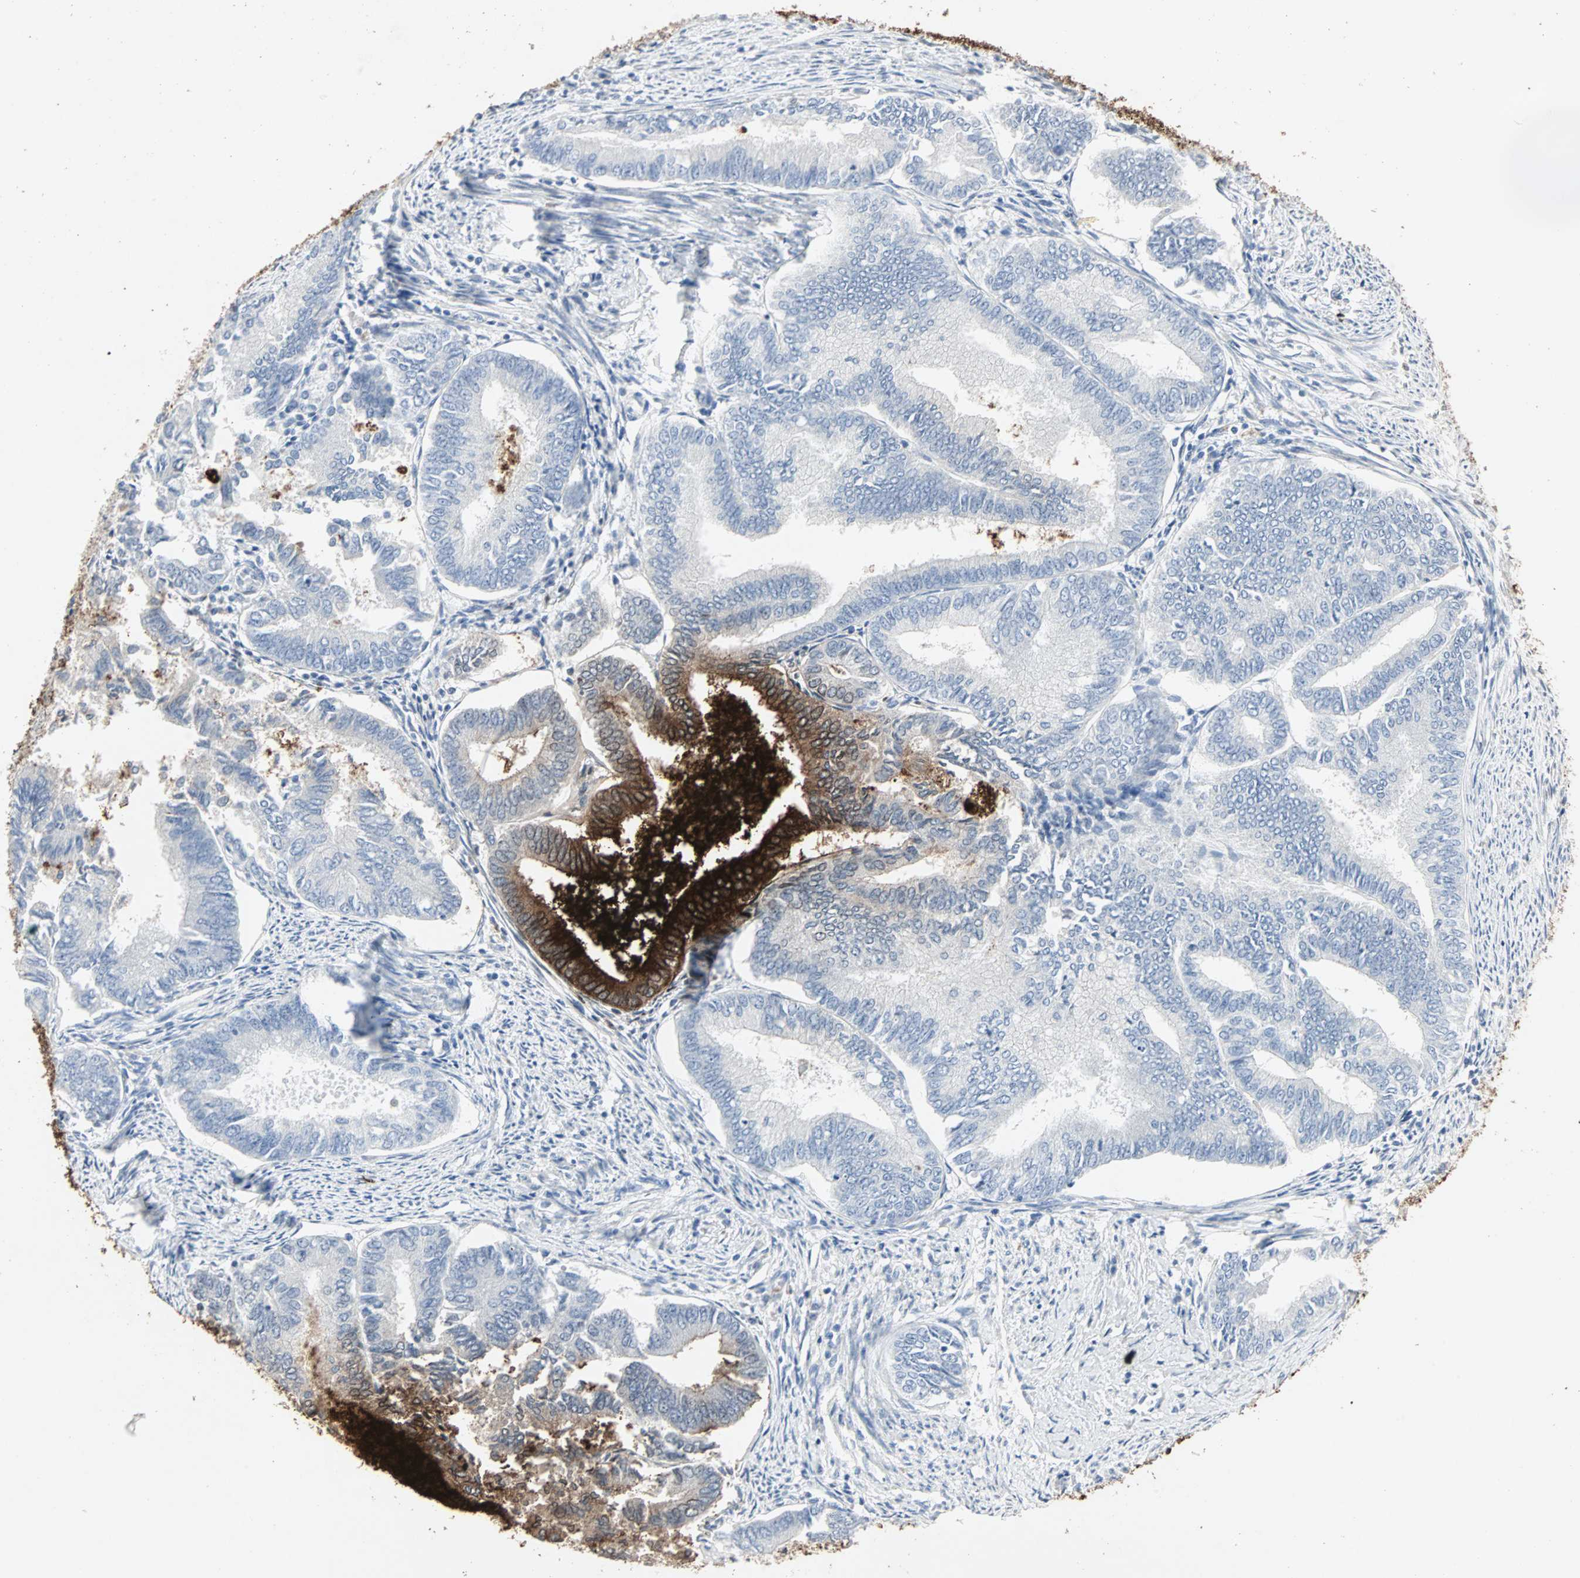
{"staining": {"intensity": "strong", "quantity": "<25%", "location": "cytoplasmic/membranous"}, "tissue": "endometrial cancer", "cell_type": "Tumor cells", "image_type": "cancer", "snomed": [{"axis": "morphology", "description": "Adenocarcinoma, NOS"}, {"axis": "topography", "description": "Endometrium"}], "caption": "IHC photomicrograph of neoplastic tissue: endometrial cancer stained using IHC demonstrates medium levels of strong protein expression localized specifically in the cytoplasmic/membranous of tumor cells, appearing as a cytoplasmic/membranous brown color.", "gene": "CEACAM6", "patient": {"sex": "female", "age": 86}}